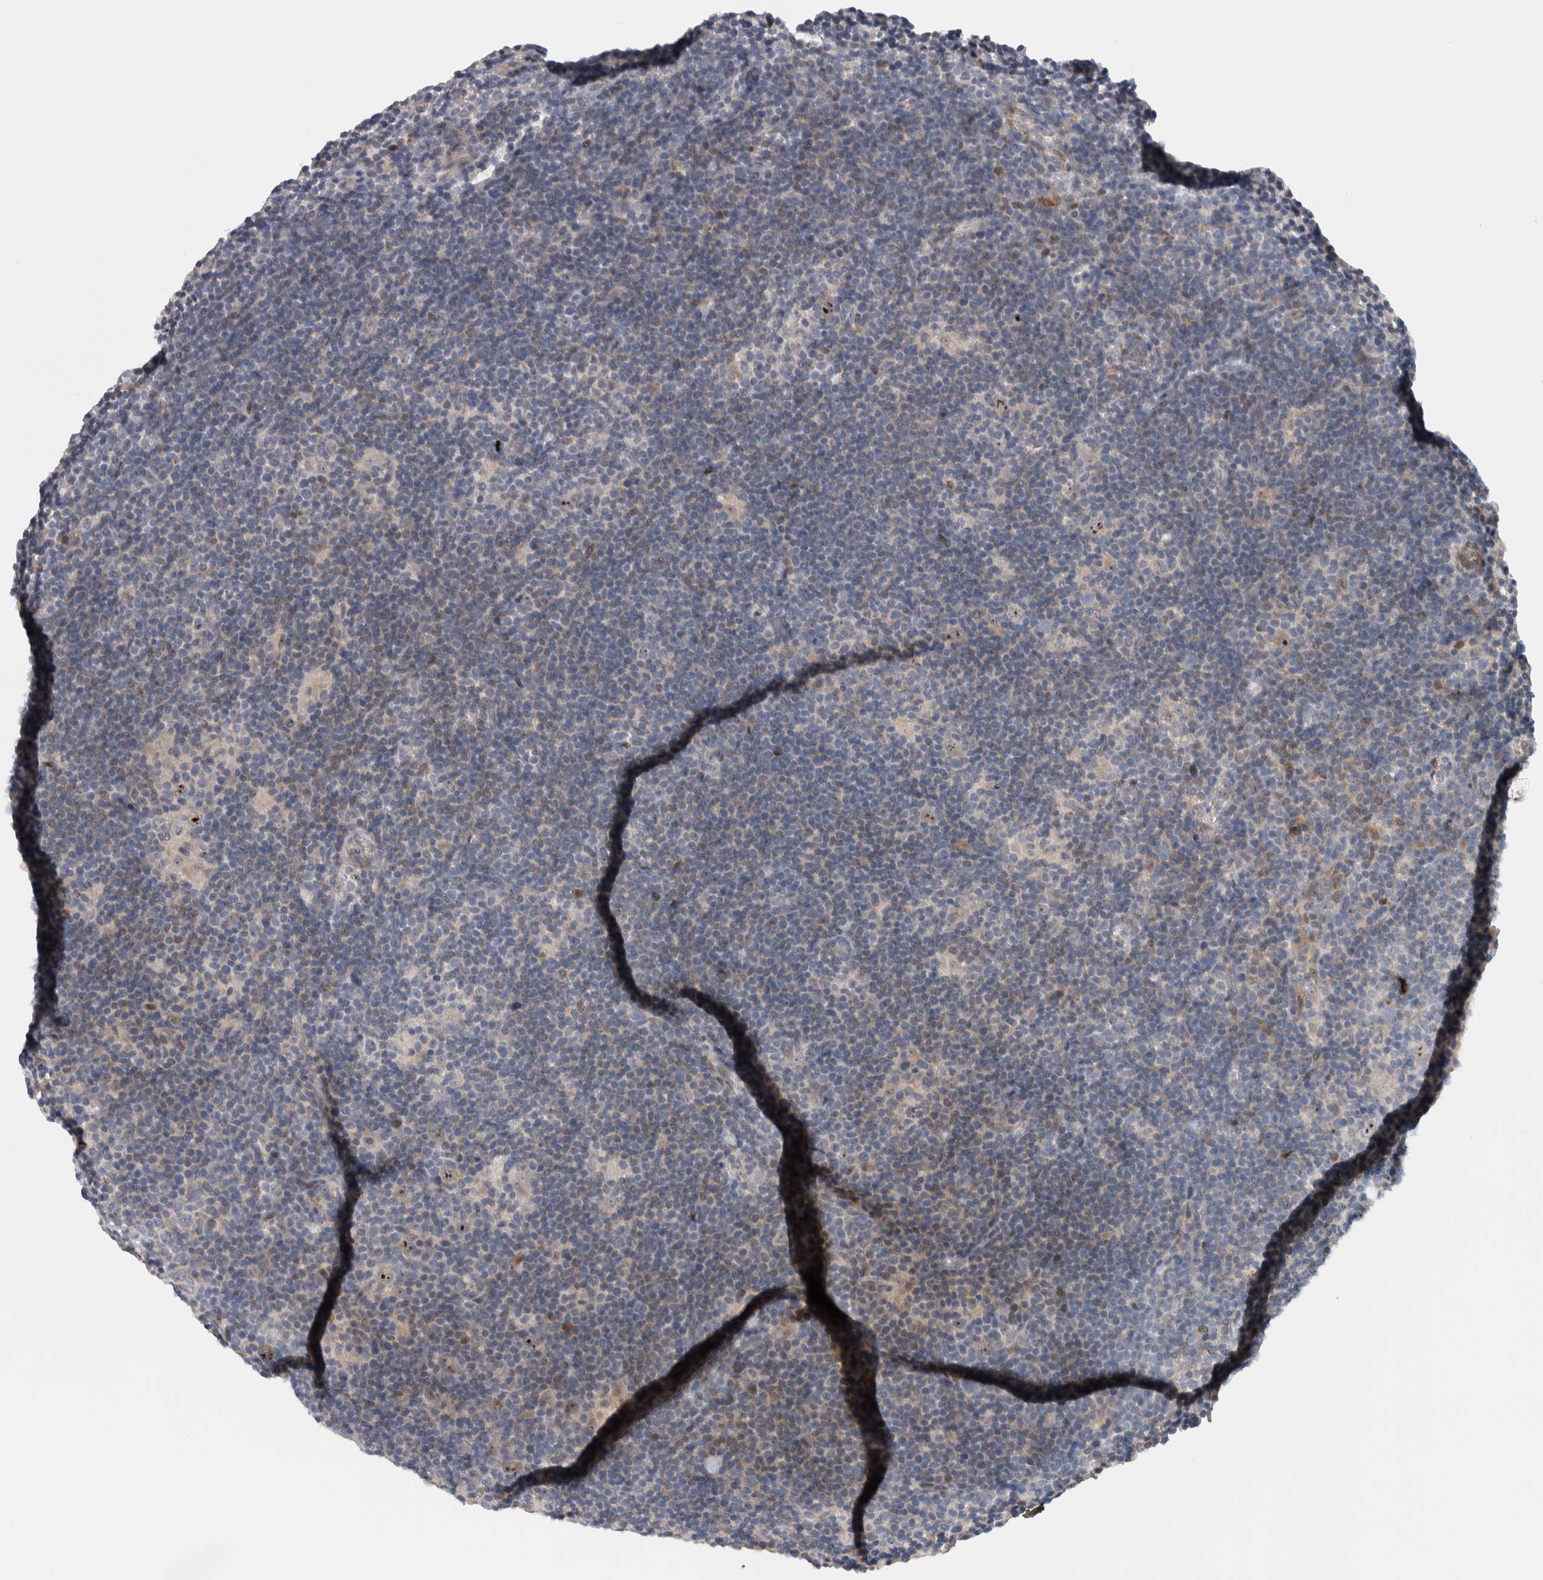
{"staining": {"intensity": "strong", "quantity": ">75%", "location": "nuclear"}, "tissue": "lymphoma", "cell_type": "Tumor cells", "image_type": "cancer", "snomed": [{"axis": "morphology", "description": "Hodgkin's disease, NOS"}, {"axis": "topography", "description": "Lymph node"}], "caption": "A photomicrograph of human Hodgkin's disease stained for a protein demonstrates strong nuclear brown staining in tumor cells.", "gene": "PRRG4", "patient": {"sex": "female", "age": 57}}